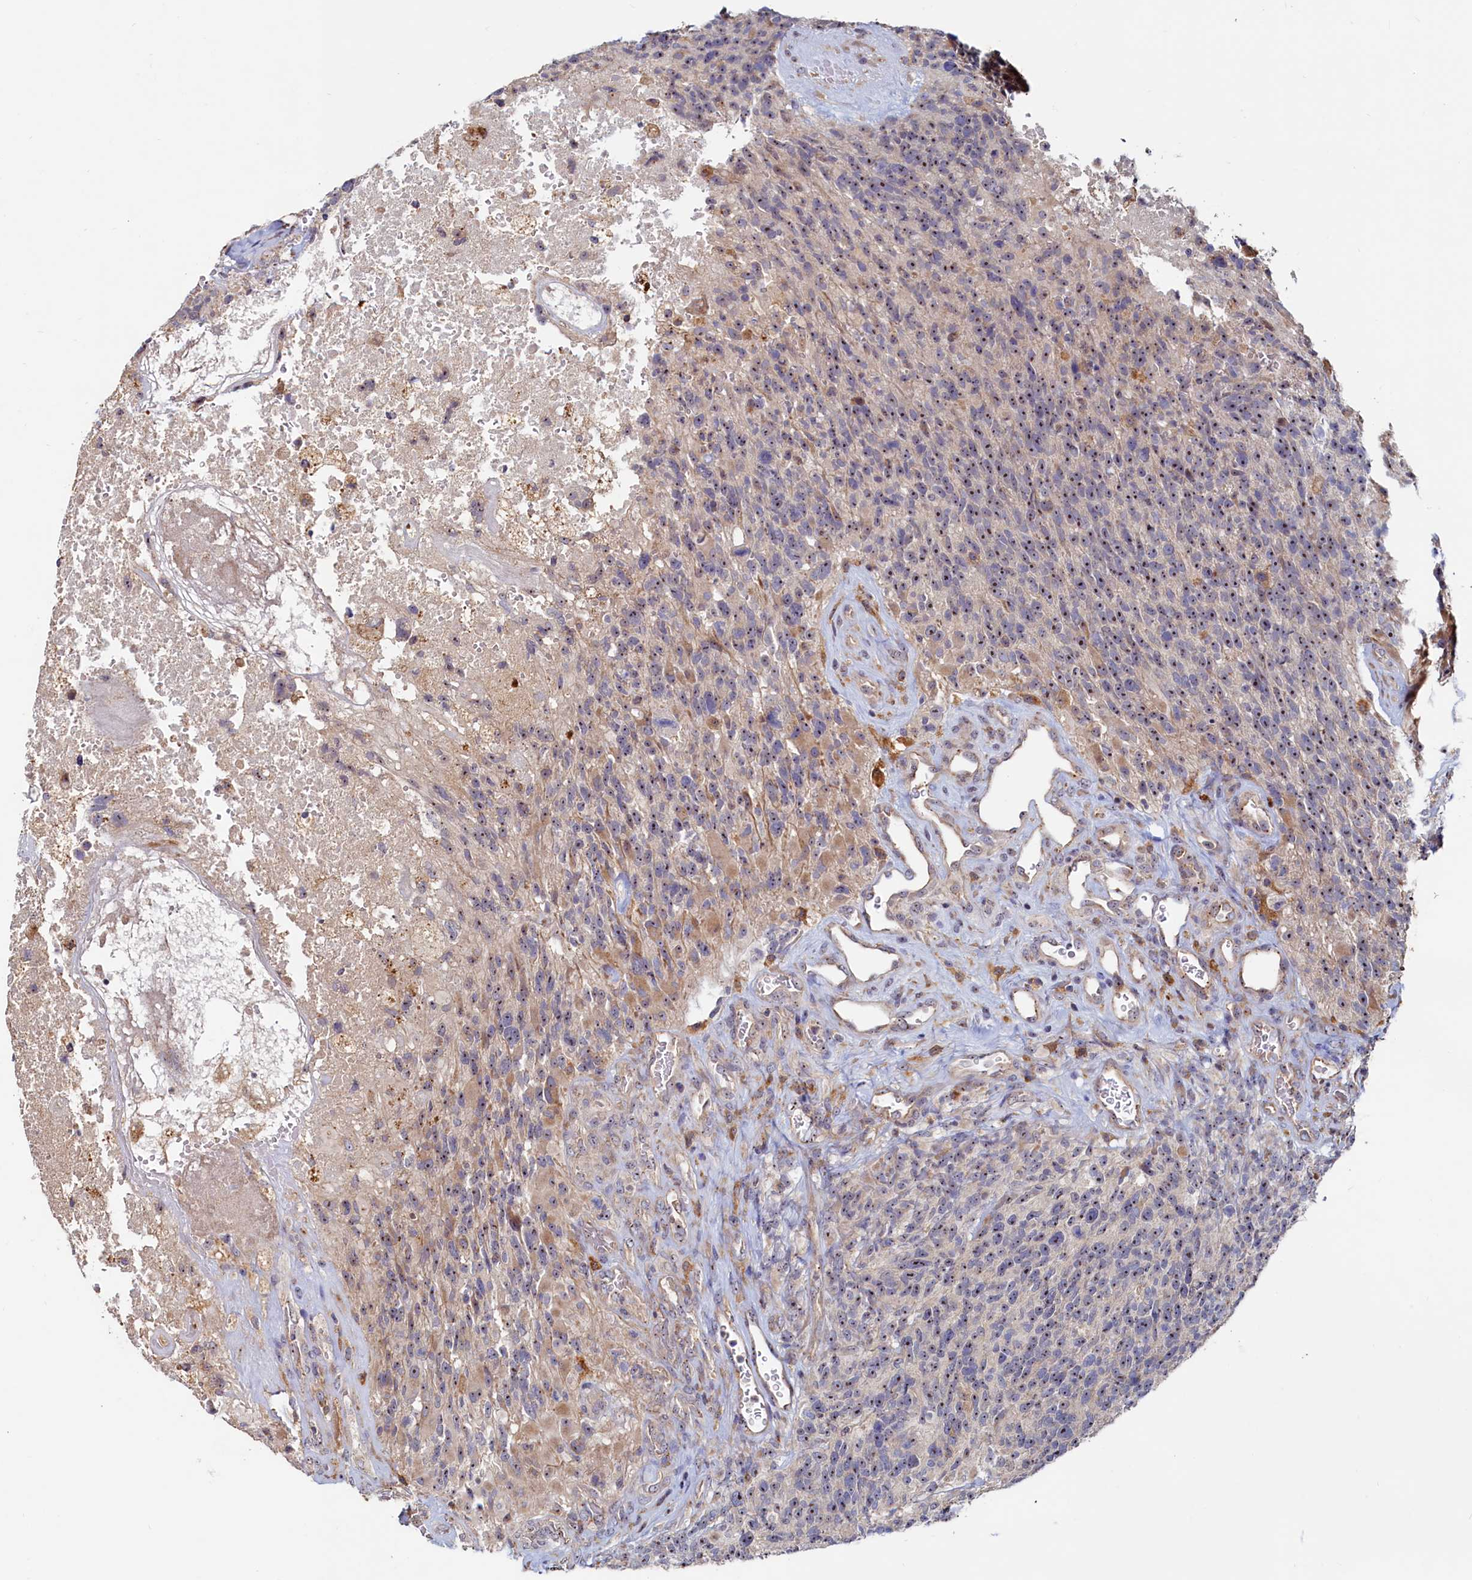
{"staining": {"intensity": "moderate", "quantity": ">75%", "location": "nuclear"}, "tissue": "glioma", "cell_type": "Tumor cells", "image_type": "cancer", "snomed": [{"axis": "morphology", "description": "Glioma, malignant, High grade"}, {"axis": "topography", "description": "Brain"}], "caption": "Glioma stained for a protein (brown) reveals moderate nuclear positive staining in approximately >75% of tumor cells.", "gene": "RGS7BP", "patient": {"sex": "male", "age": 76}}